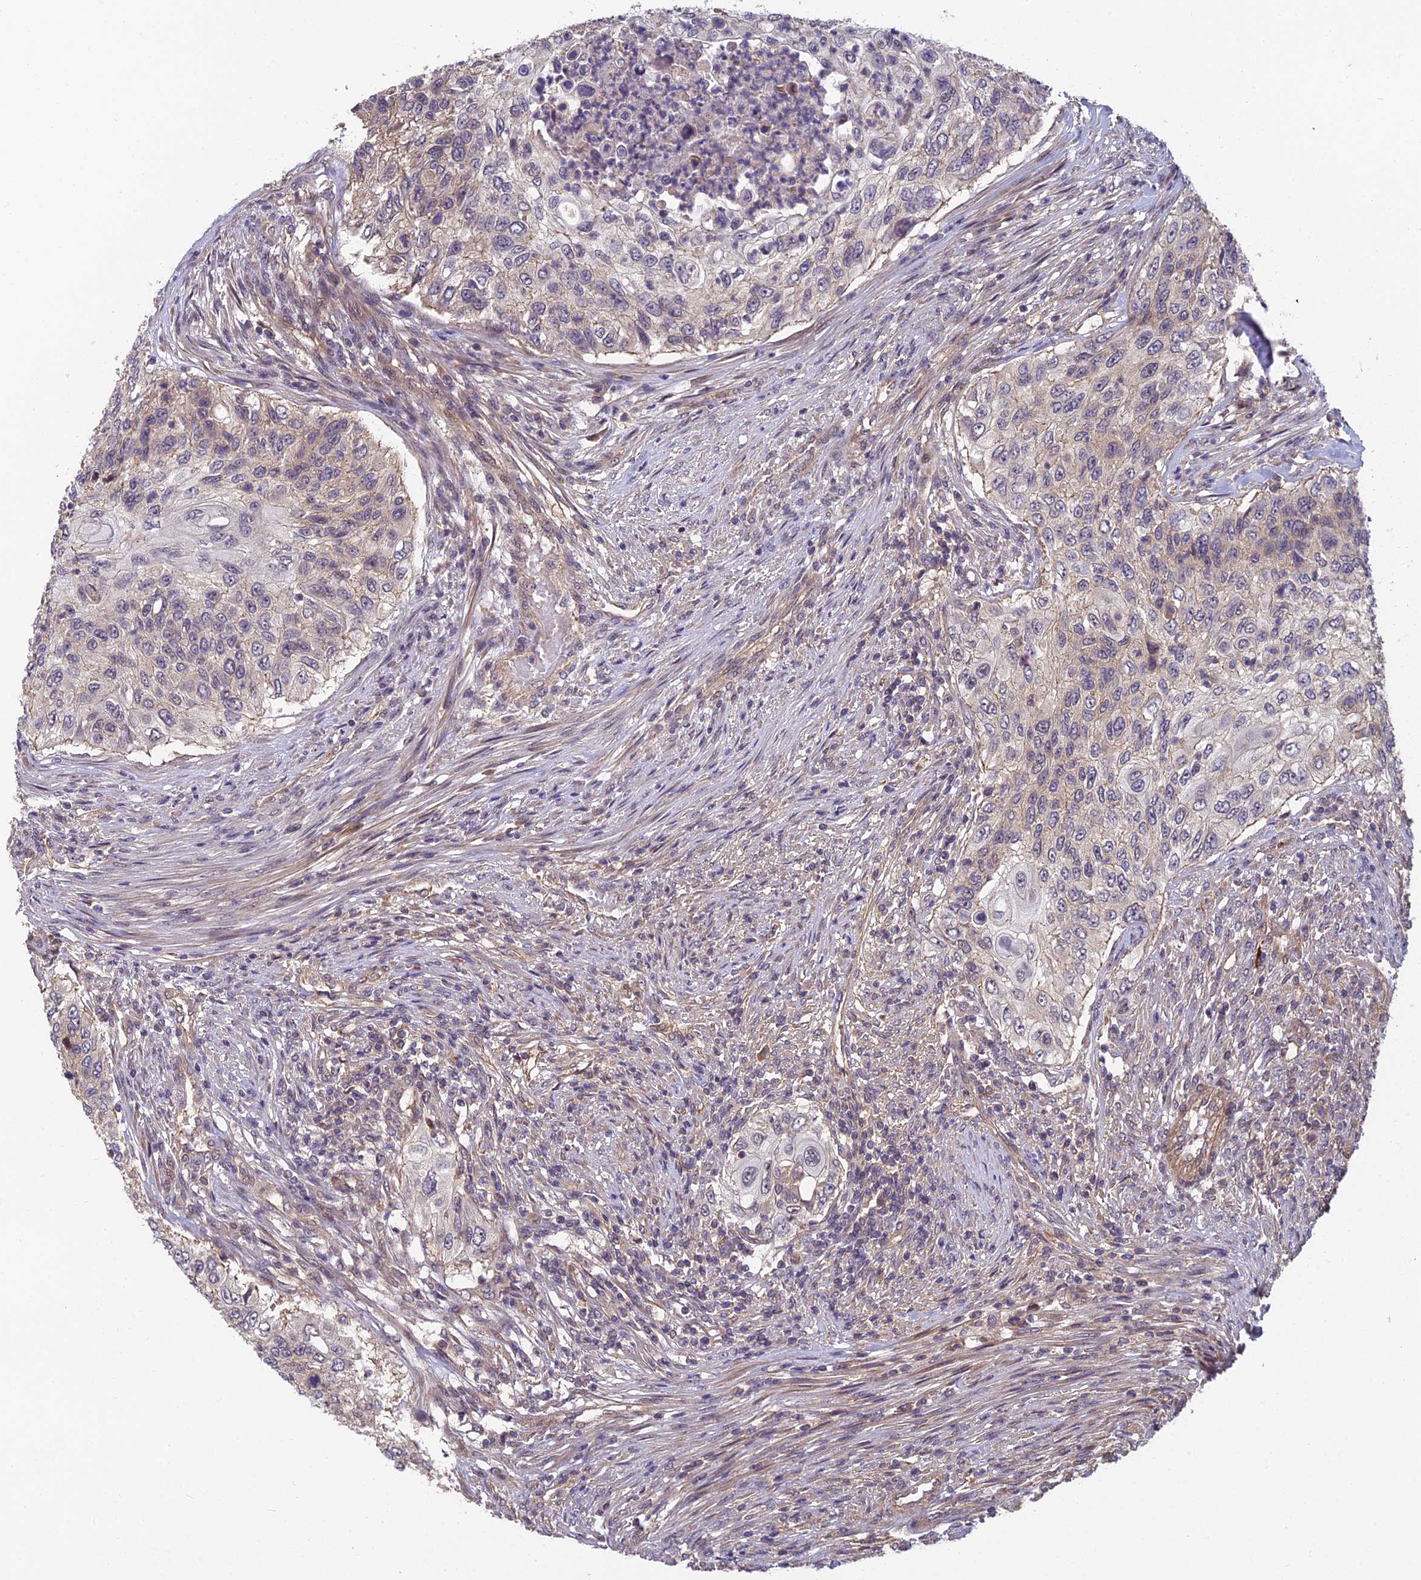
{"staining": {"intensity": "weak", "quantity": "<25%", "location": "cytoplasmic/membranous"}, "tissue": "urothelial cancer", "cell_type": "Tumor cells", "image_type": "cancer", "snomed": [{"axis": "morphology", "description": "Urothelial carcinoma, High grade"}, {"axis": "topography", "description": "Urinary bladder"}], "caption": "The photomicrograph shows no staining of tumor cells in urothelial carcinoma (high-grade).", "gene": "PIKFYVE", "patient": {"sex": "female", "age": 60}}